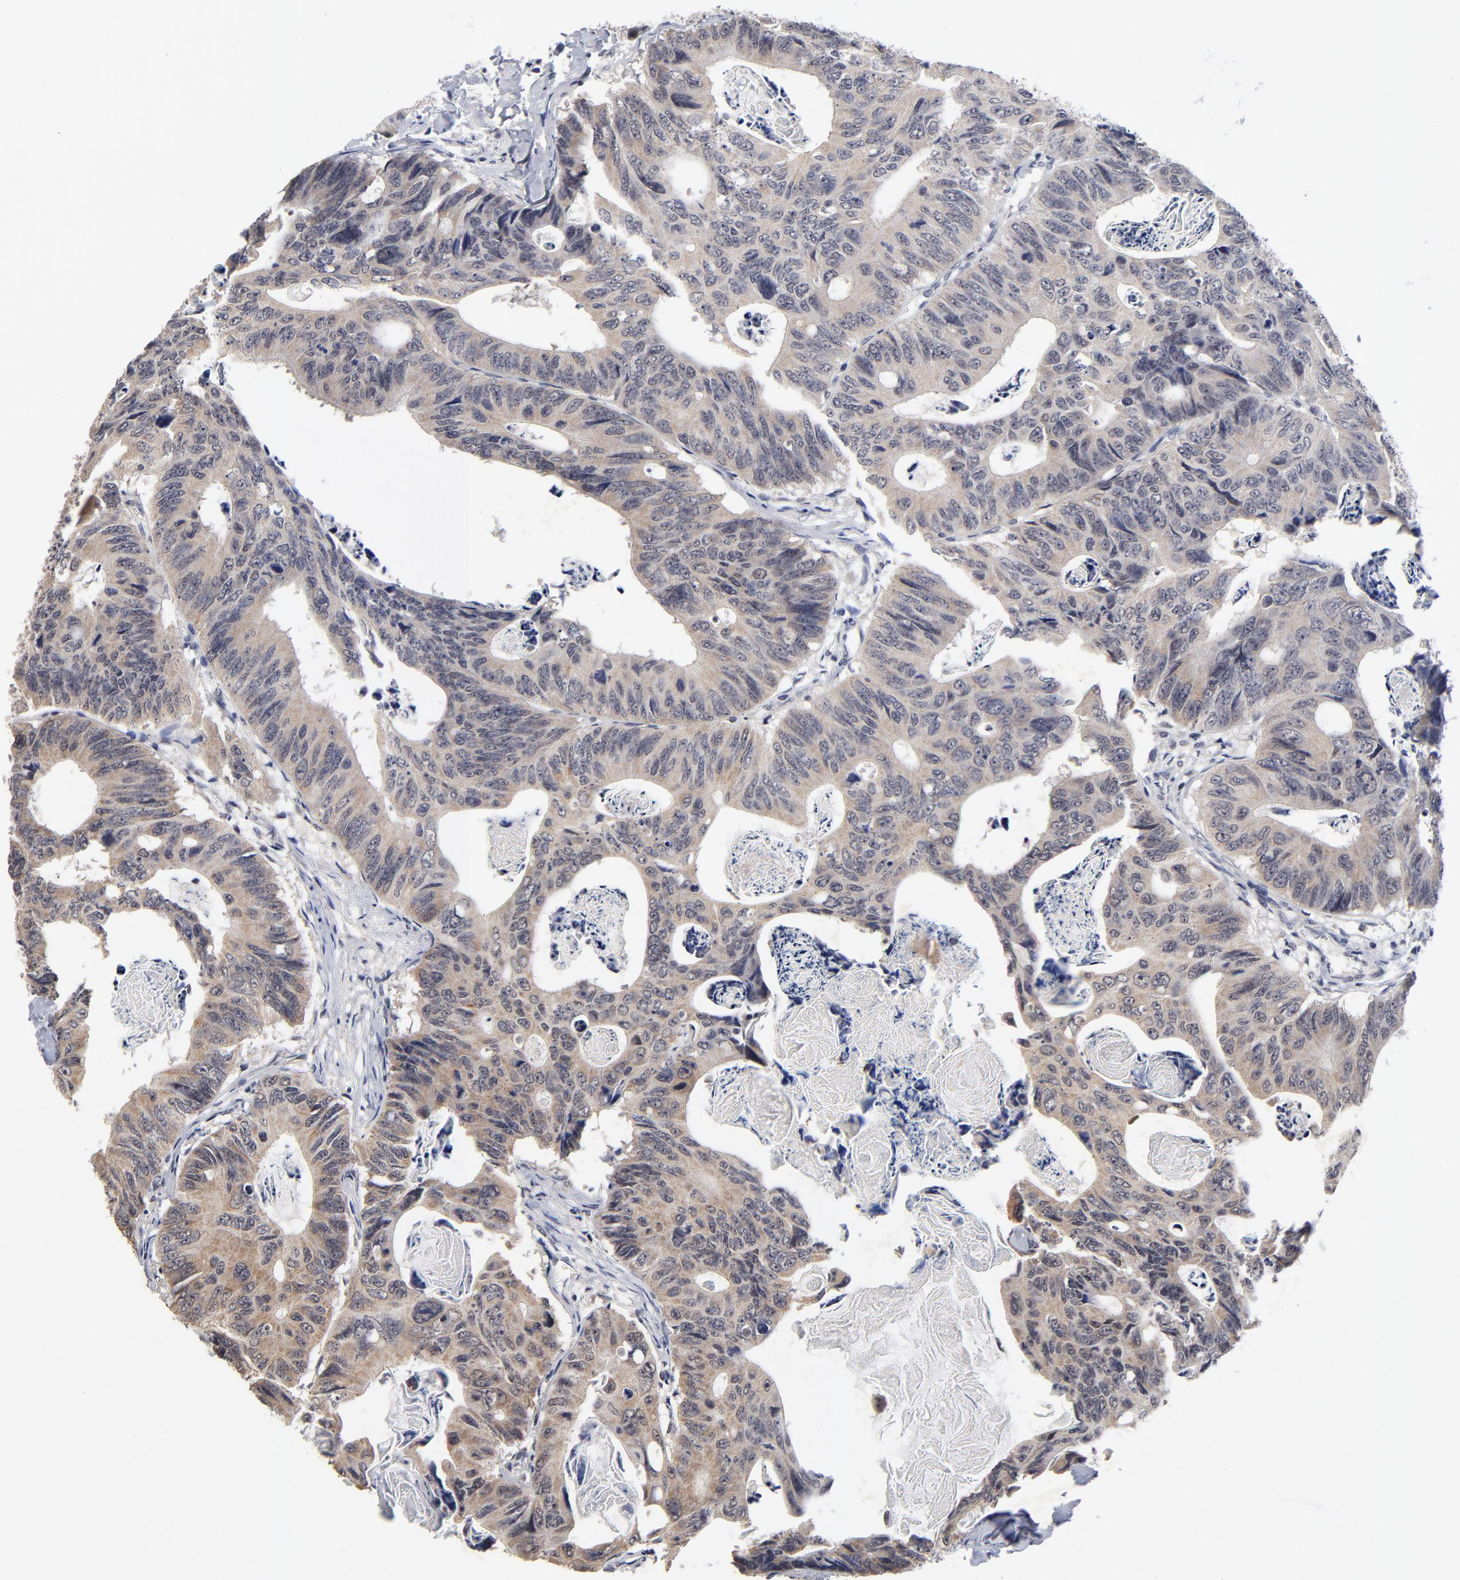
{"staining": {"intensity": "moderate", "quantity": ">75%", "location": "cytoplasmic/membranous"}, "tissue": "colorectal cancer", "cell_type": "Tumor cells", "image_type": "cancer", "snomed": [{"axis": "morphology", "description": "Adenocarcinoma, NOS"}, {"axis": "topography", "description": "Colon"}], "caption": "Colorectal cancer stained for a protein (brown) shows moderate cytoplasmic/membranous positive staining in approximately >75% of tumor cells.", "gene": "WSB1", "patient": {"sex": "female", "age": 55}}